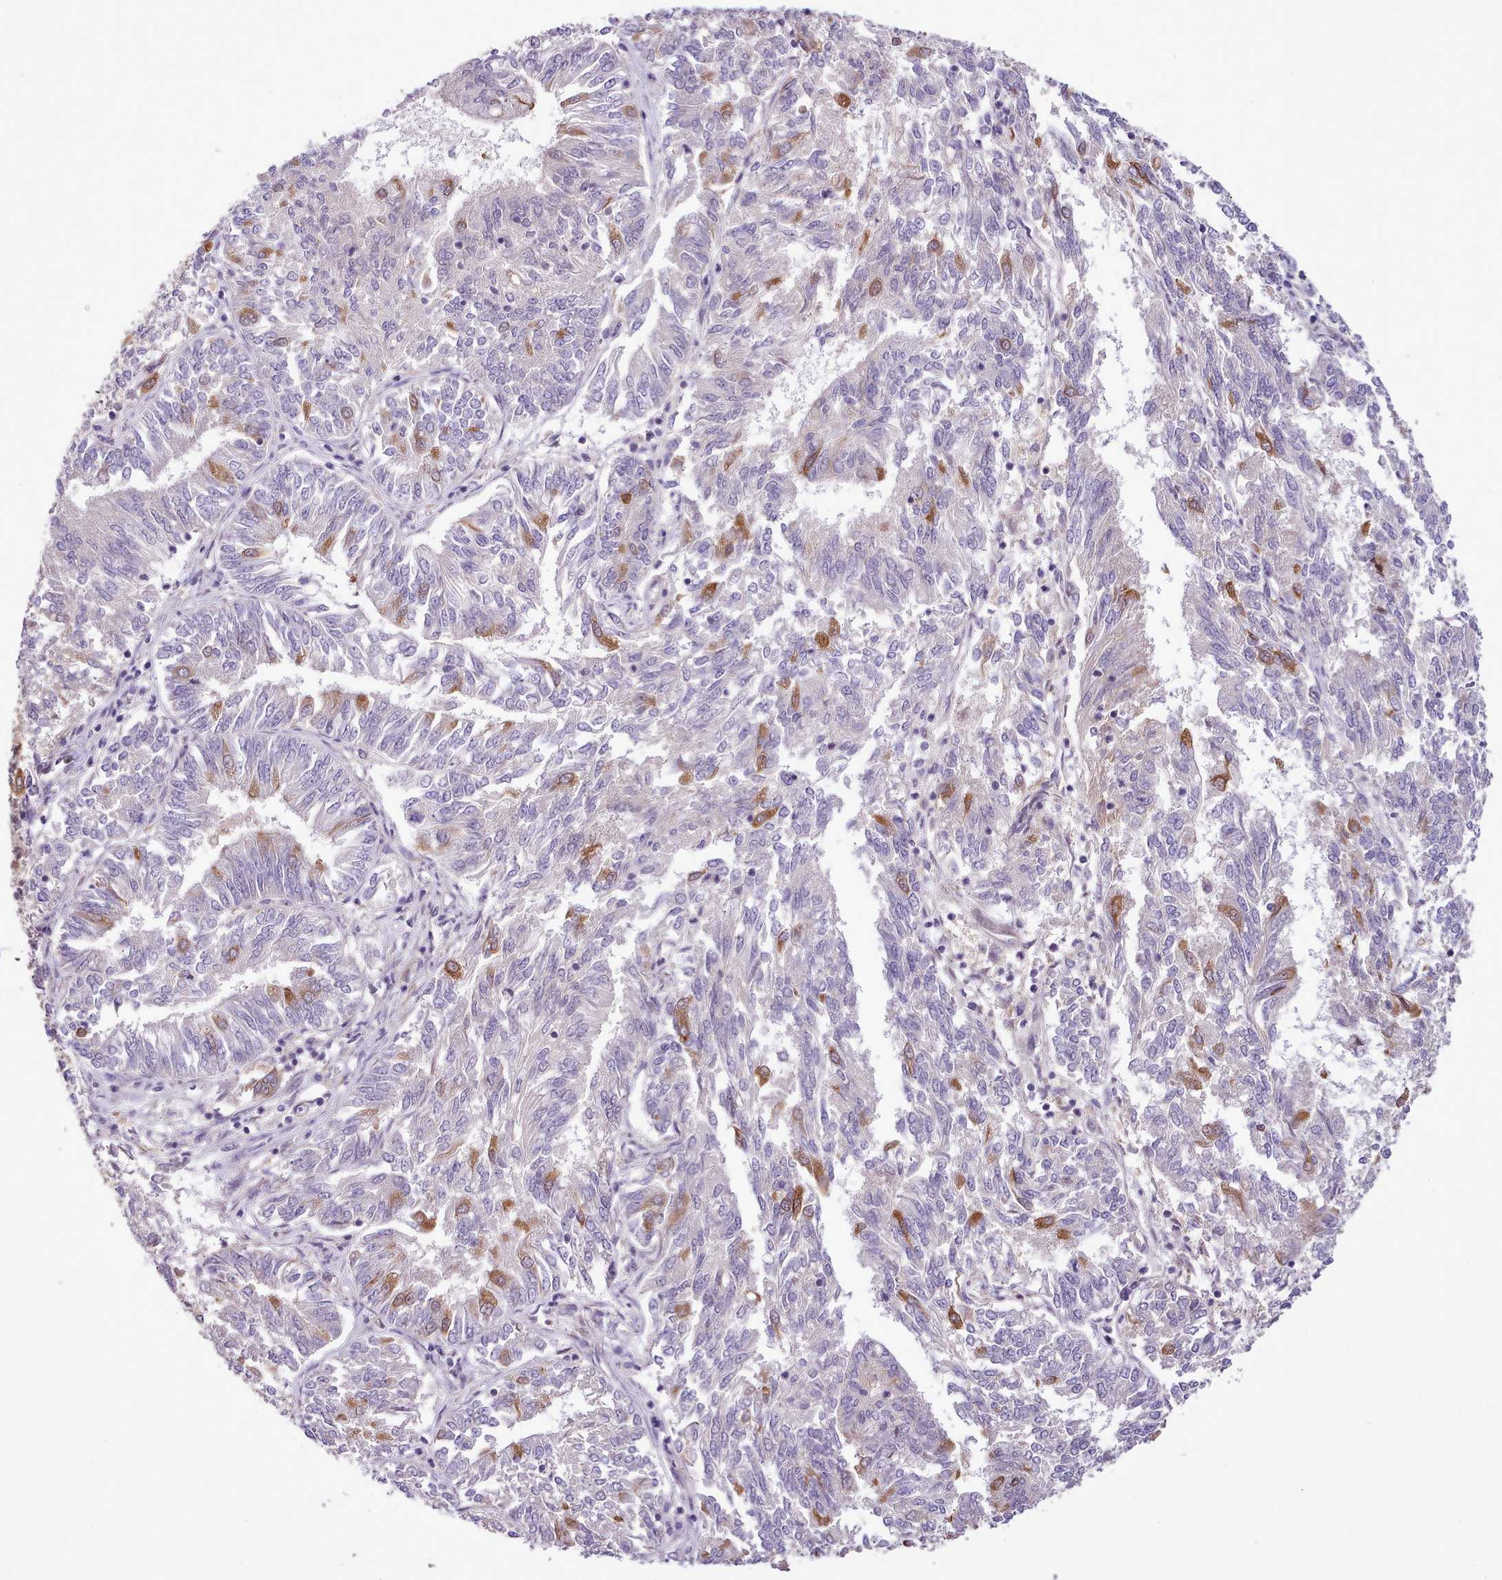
{"staining": {"intensity": "moderate", "quantity": "<25%", "location": "cytoplasmic/membranous"}, "tissue": "endometrial cancer", "cell_type": "Tumor cells", "image_type": "cancer", "snomed": [{"axis": "morphology", "description": "Adenocarcinoma, NOS"}, {"axis": "topography", "description": "Endometrium"}], "caption": "Protein expression by immunohistochemistry (IHC) displays moderate cytoplasmic/membranous staining in approximately <25% of tumor cells in adenocarcinoma (endometrial).", "gene": "HOXB7", "patient": {"sex": "female", "age": 58}}